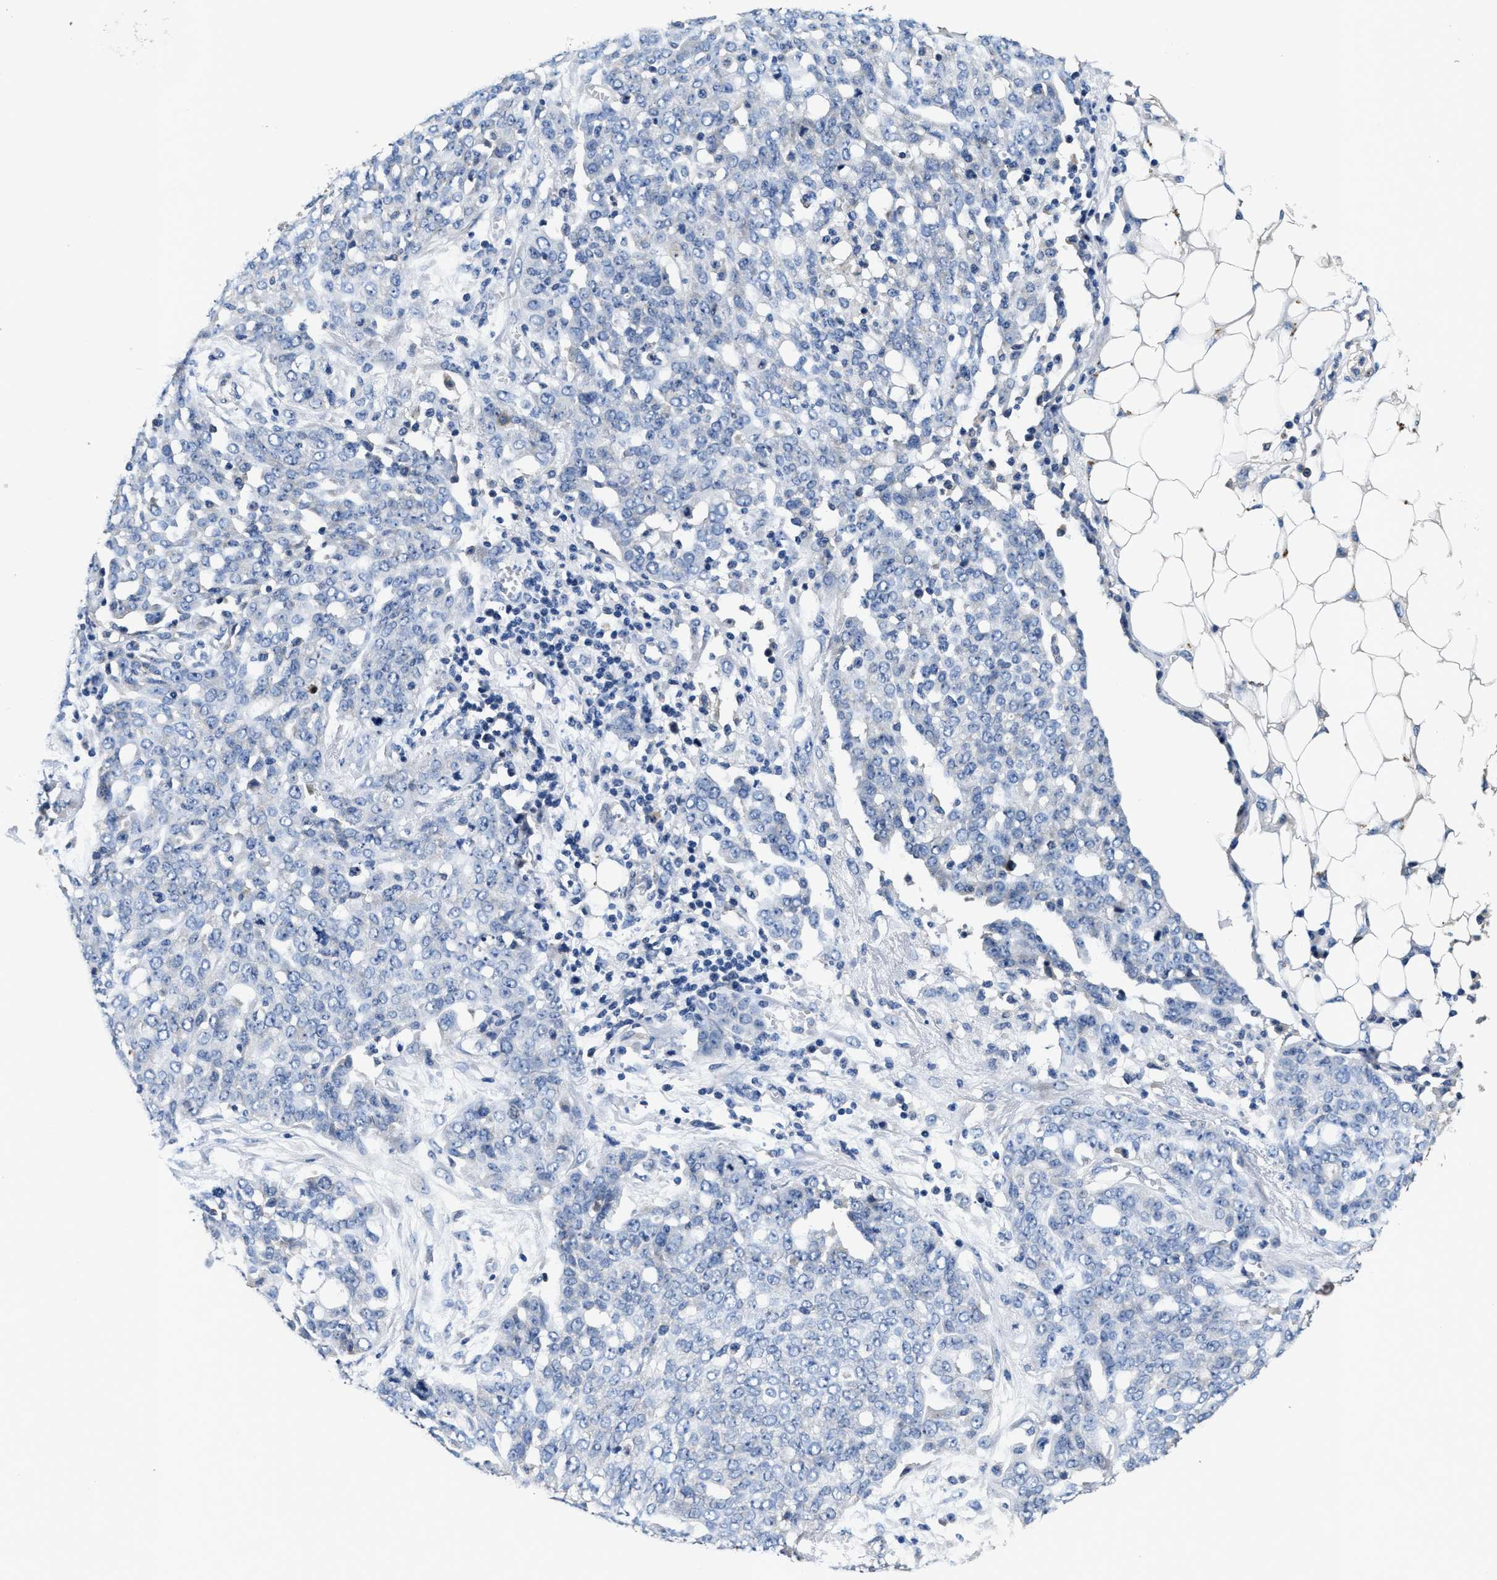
{"staining": {"intensity": "negative", "quantity": "none", "location": "none"}, "tissue": "ovarian cancer", "cell_type": "Tumor cells", "image_type": "cancer", "snomed": [{"axis": "morphology", "description": "Cystadenocarcinoma, serous, NOS"}, {"axis": "topography", "description": "Soft tissue"}, {"axis": "topography", "description": "Ovary"}], "caption": "The photomicrograph reveals no staining of tumor cells in ovarian serous cystadenocarcinoma. (DAB IHC, high magnification).", "gene": "ANKIB1", "patient": {"sex": "female", "age": 57}}